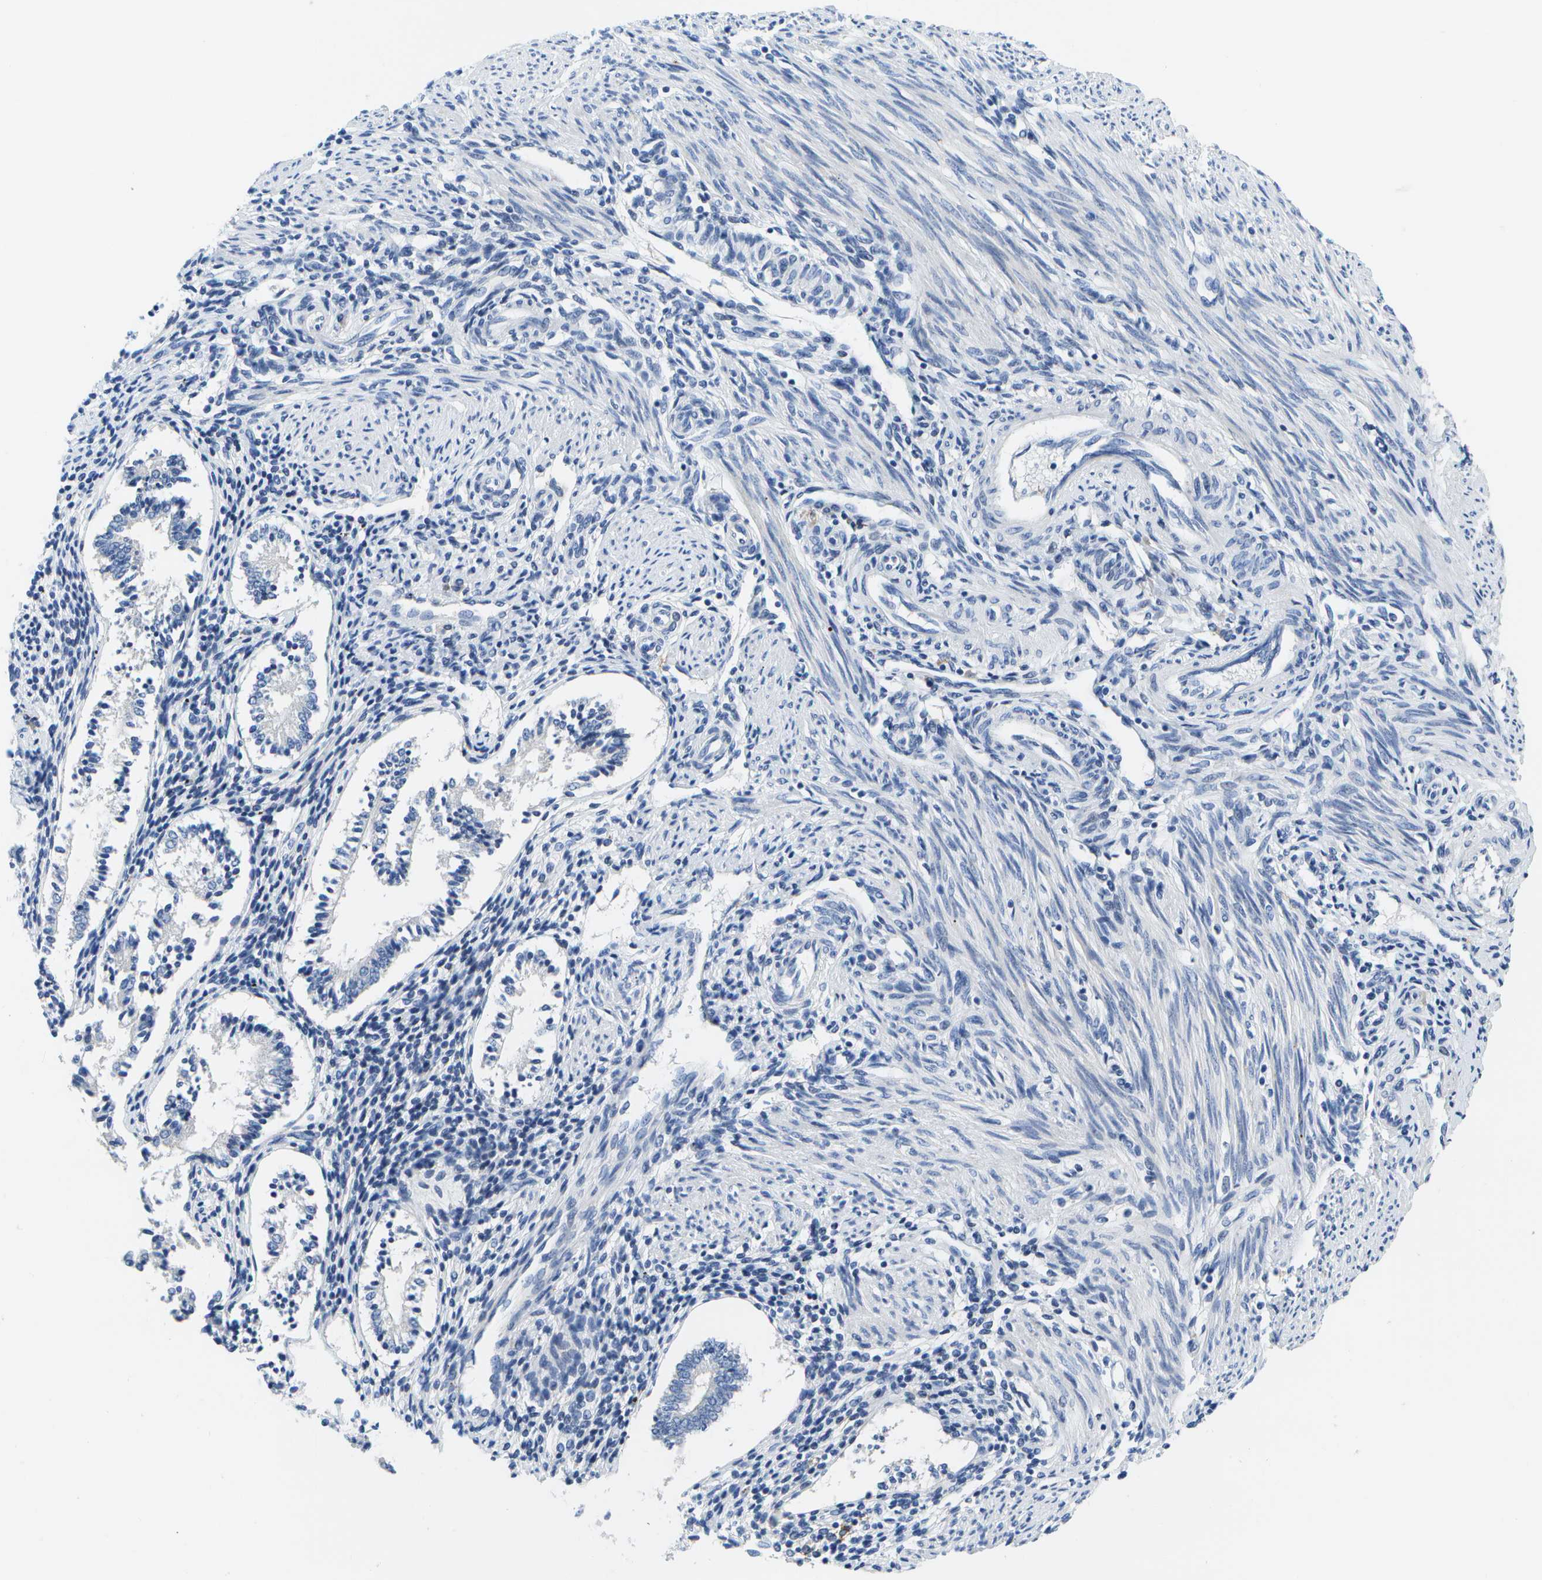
{"staining": {"intensity": "negative", "quantity": "none", "location": "none"}, "tissue": "endometrium", "cell_type": "Cells in endometrial stroma", "image_type": "normal", "snomed": [{"axis": "morphology", "description": "Normal tissue, NOS"}, {"axis": "topography", "description": "Endometrium"}], "caption": "Endometrium stained for a protein using immunohistochemistry (IHC) displays no staining cells in endometrial stroma.", "gene": "MS4A1", "patient": {"sex": "female", "age": 42}}